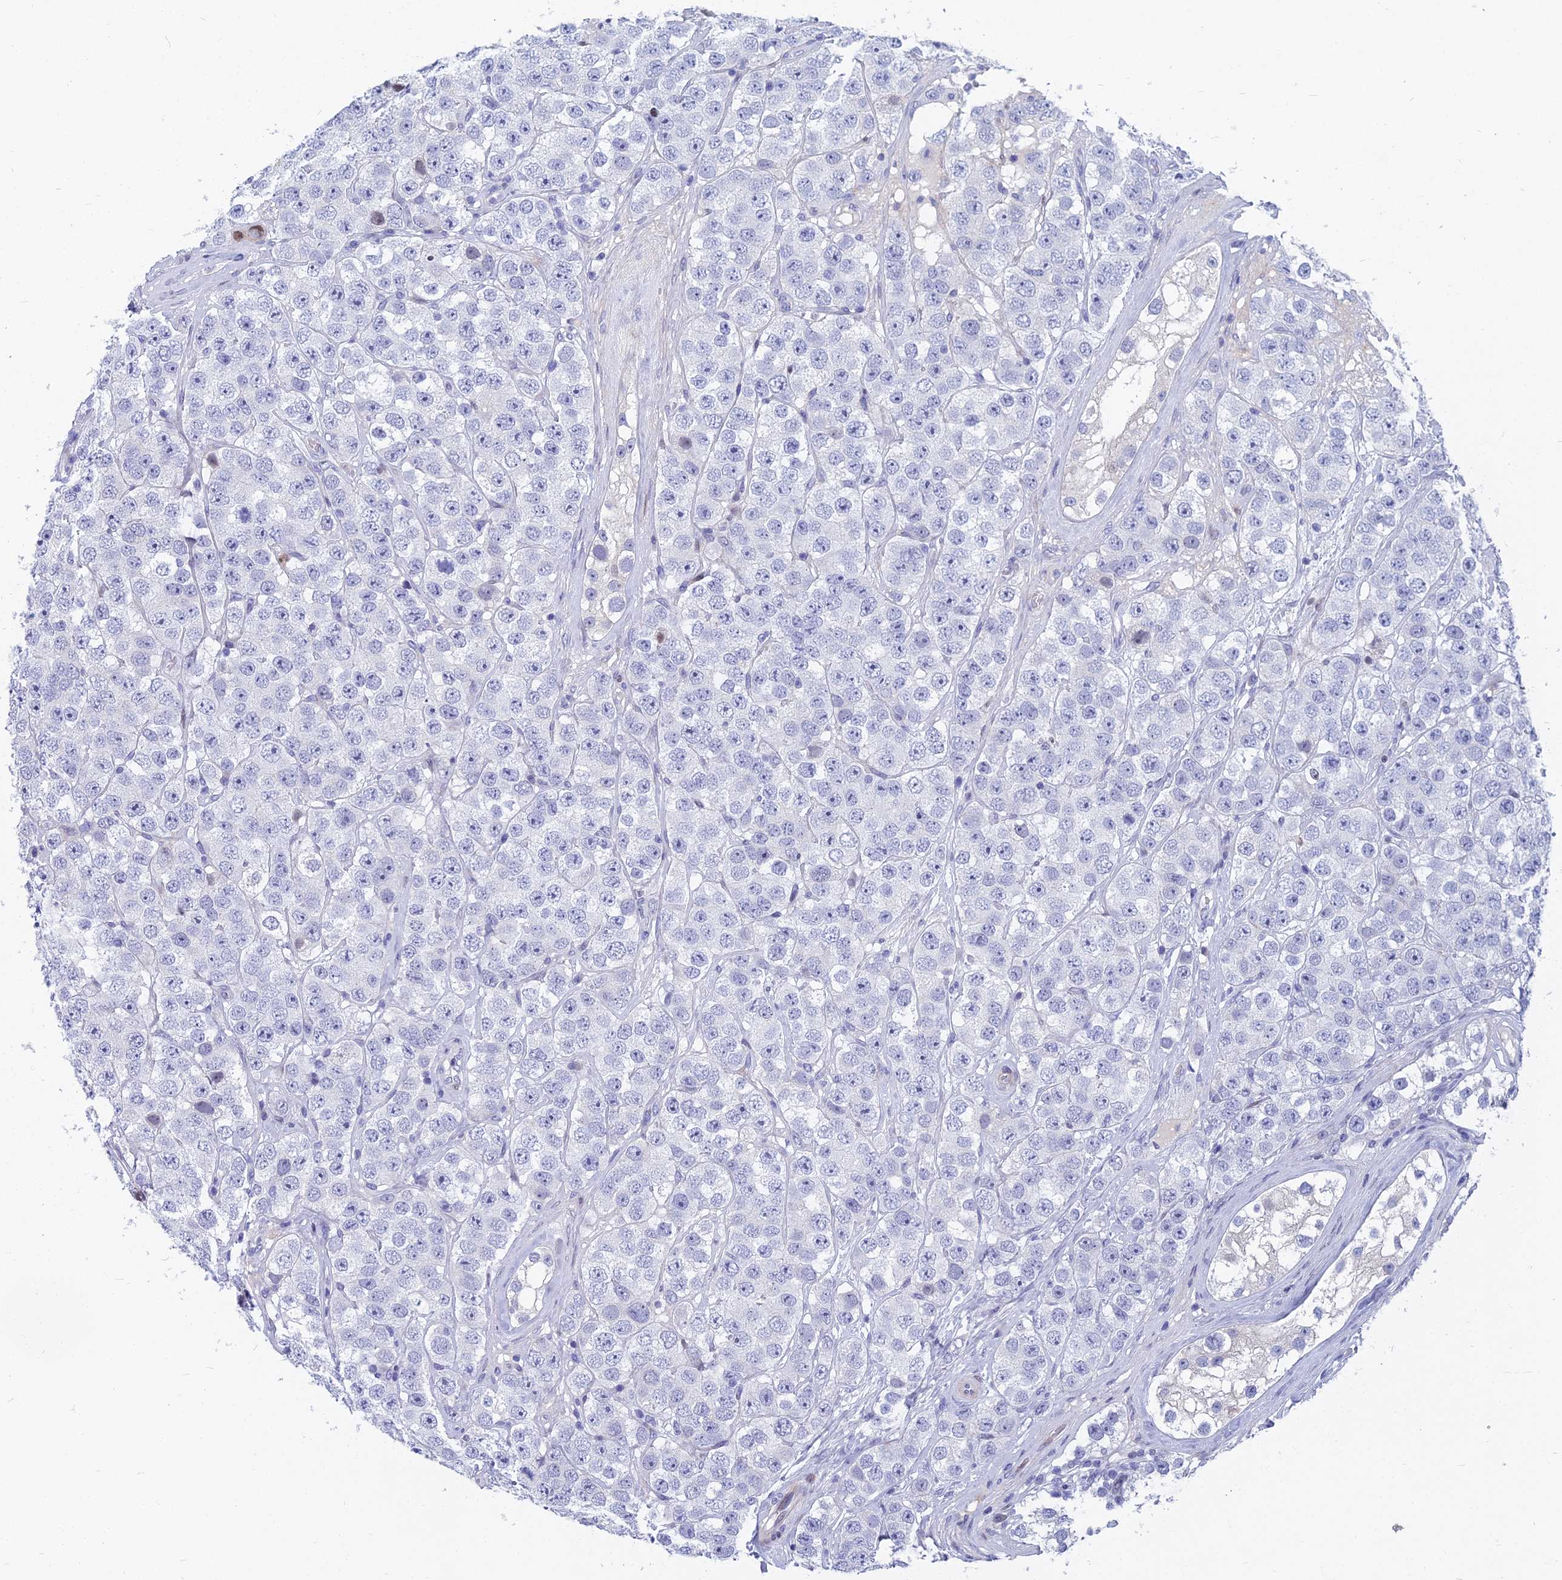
{"staining": {"intensity": "negative", "quantity": "none", "location": "none"}, "tissue": "testis cancer", "cell_type": "Tumor cells", "image_type": "cancer", "snomed": [{"axis": "morphology", "description": "Seminoma, NOS"}, {"axis": "topography", "description": "Testis"}], "caption": "The immunohistochemistry micrograph has no significant positivity in tumor cells of seminoma (testis) tissue.", "gene": "MYBPC2", "patient": {"sex": "male", "age": 28}}